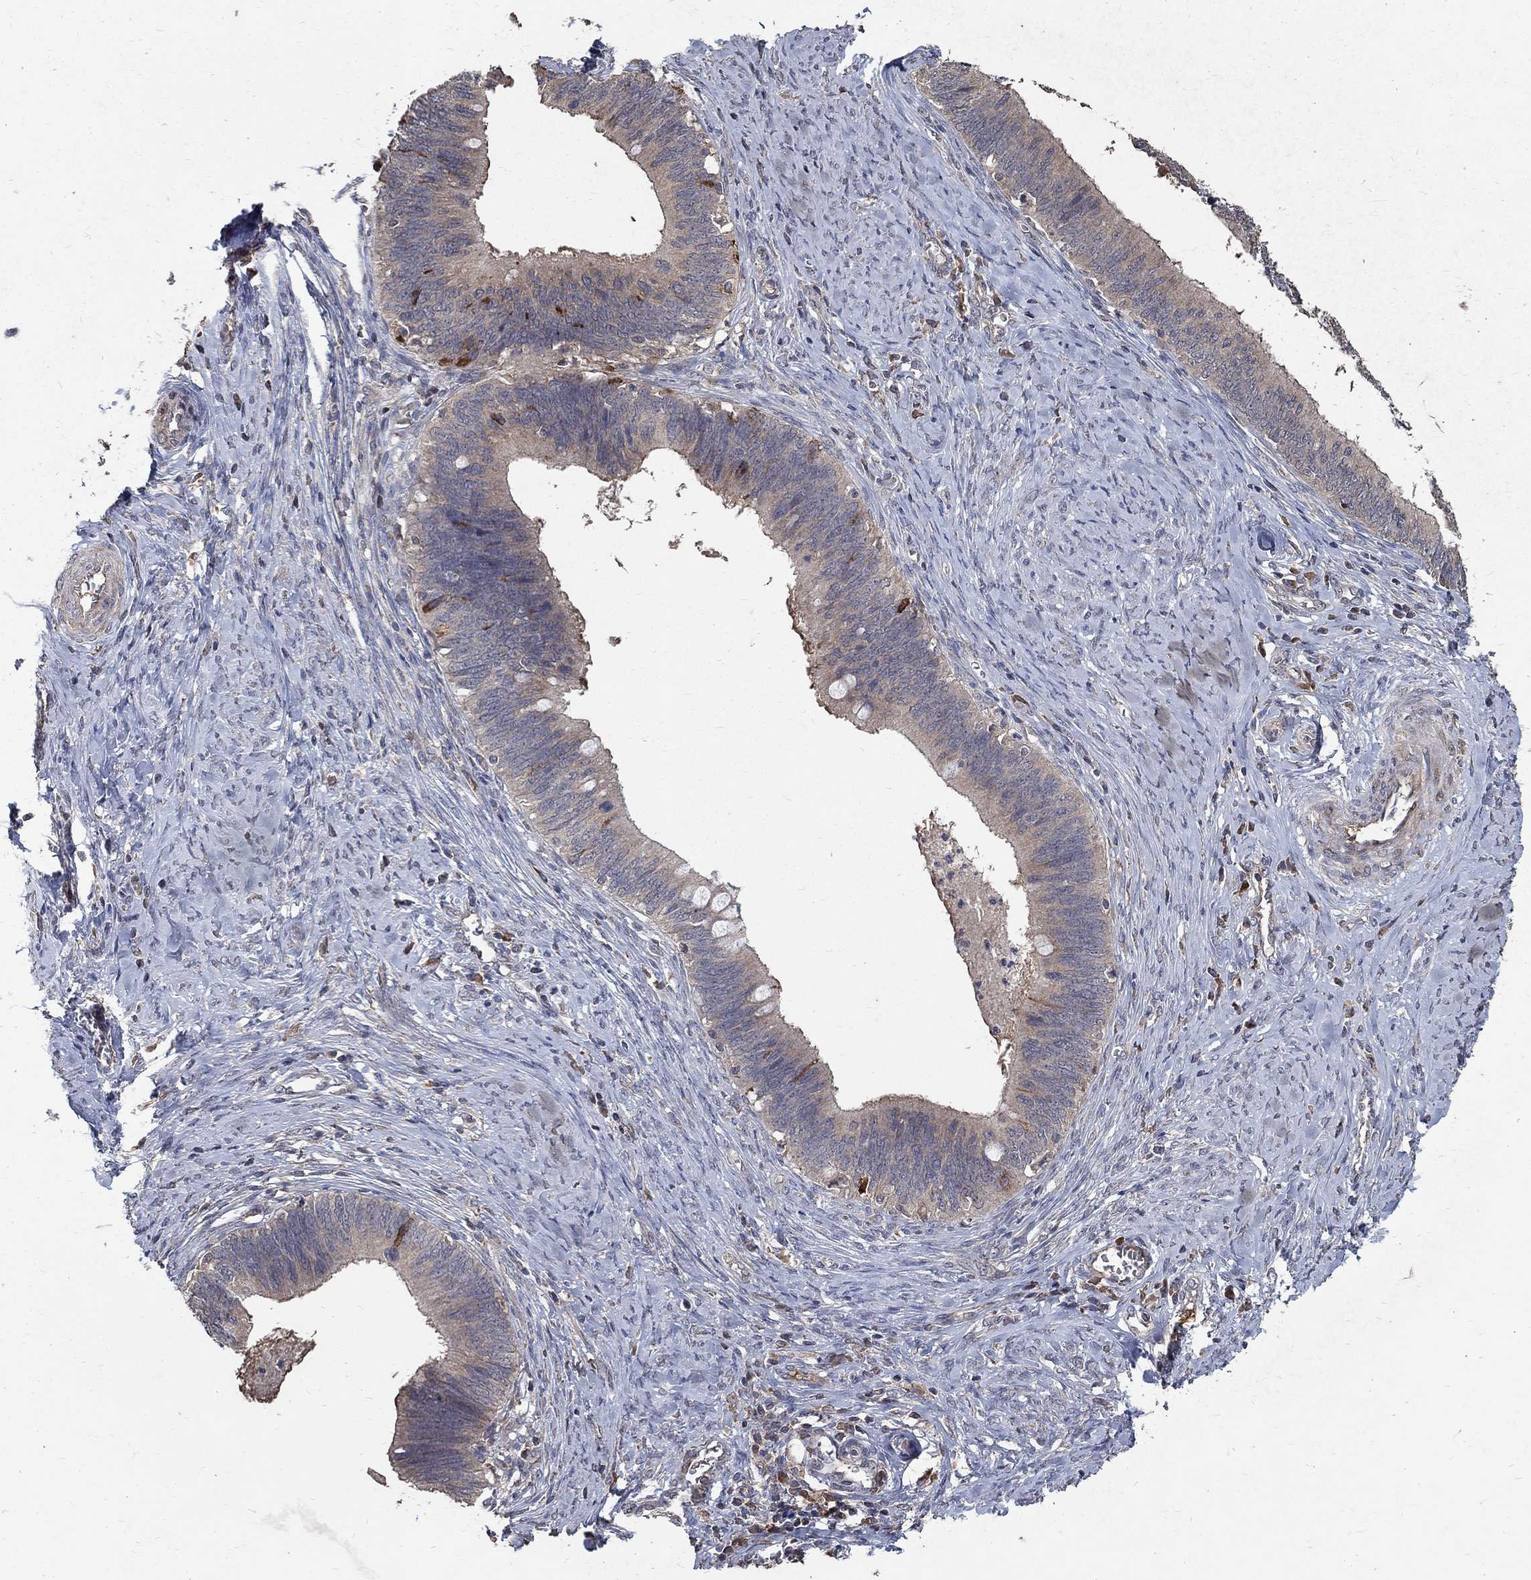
{"staining": {"intensity": "strong", "quantity": "<25%", "location": "cytoplasmic/membranous"}, "tissue": "cervical cancer", "cell_type": "Tumor cells", "image_type": "cancer", "snomed": [{"axis": "morphology", "description": "Adenocarcinoma, NOS"}, {"axis": "topography", "description": "Cervix"}], "caption": "Immunohistochemical staining of human cervical cancer (adenocarcinoma) reveals medium levels of strong cytoplasmic/membranous protein staining in approximately <25% of tumor cells.", "gene": "C17orf75", "patient": {"sex": "female", "age": 42}}